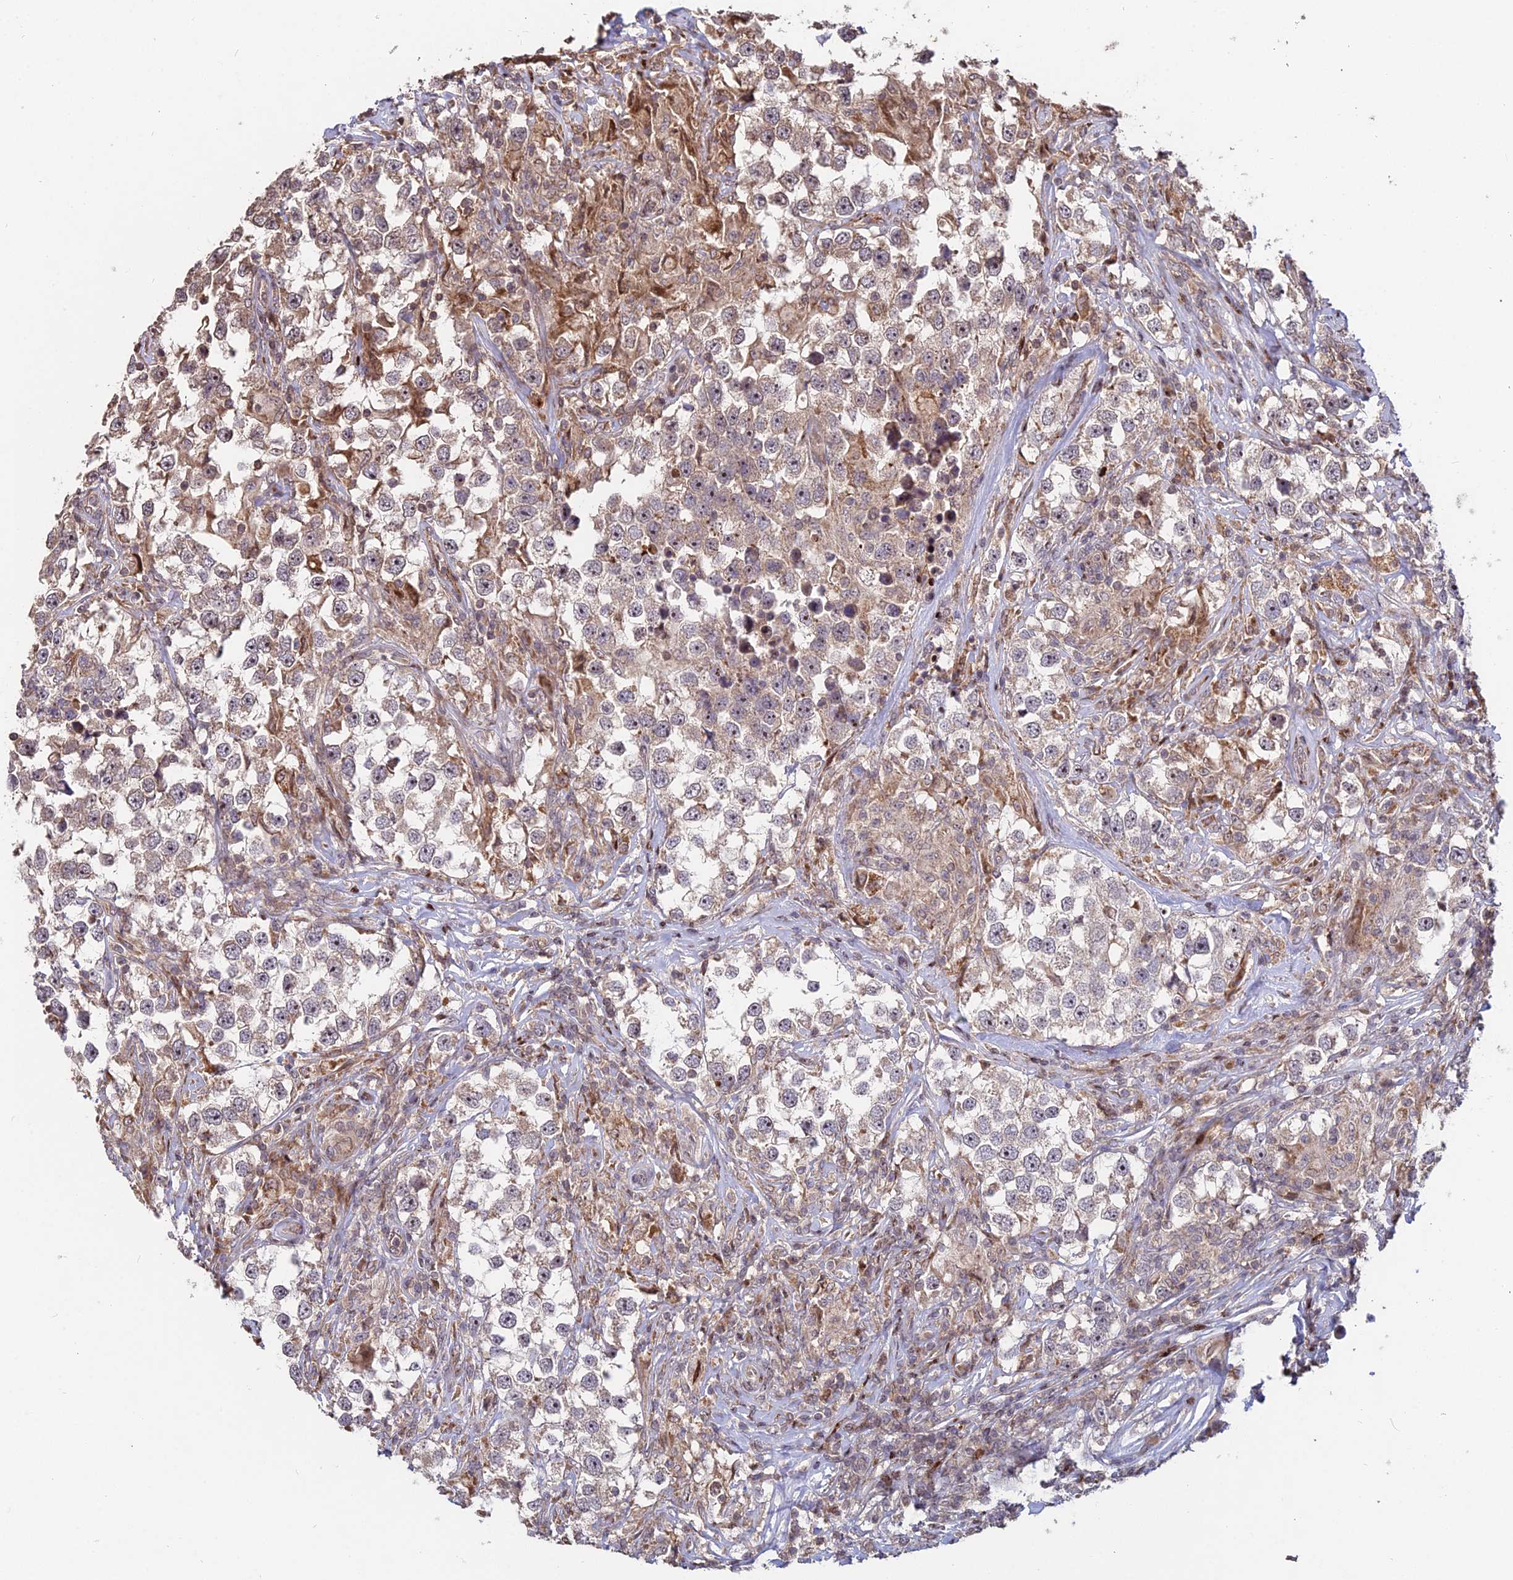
{"staining": {"intensity": "weak", "quantity": "25%-75%", "location": "cytoplasmic/membranous,nuclear"}, "tissue": "testis cancer", "cell_type": "Tumor cells", "image_type": "cancer", "snomed": [{"axis": "morphology", "description": "Seminoma, NOS"}, {"axis": "topography", "description": "Testis"}], "caption": "IHC staining of testis cancer (seminoma), which displays low levels of weak cytoplasmic/membranous and nuclear expression in approximately 25%-75% of tumor cells indicating weak cytoplasmic/membranous and nuclear protein staining. The staining was performed using DAB (brown) for protein detection and nuclei were counterstained in hematoxylin (blue).", "gene": "RBMS2", "patient": {"sex": "male", "age": 46}}